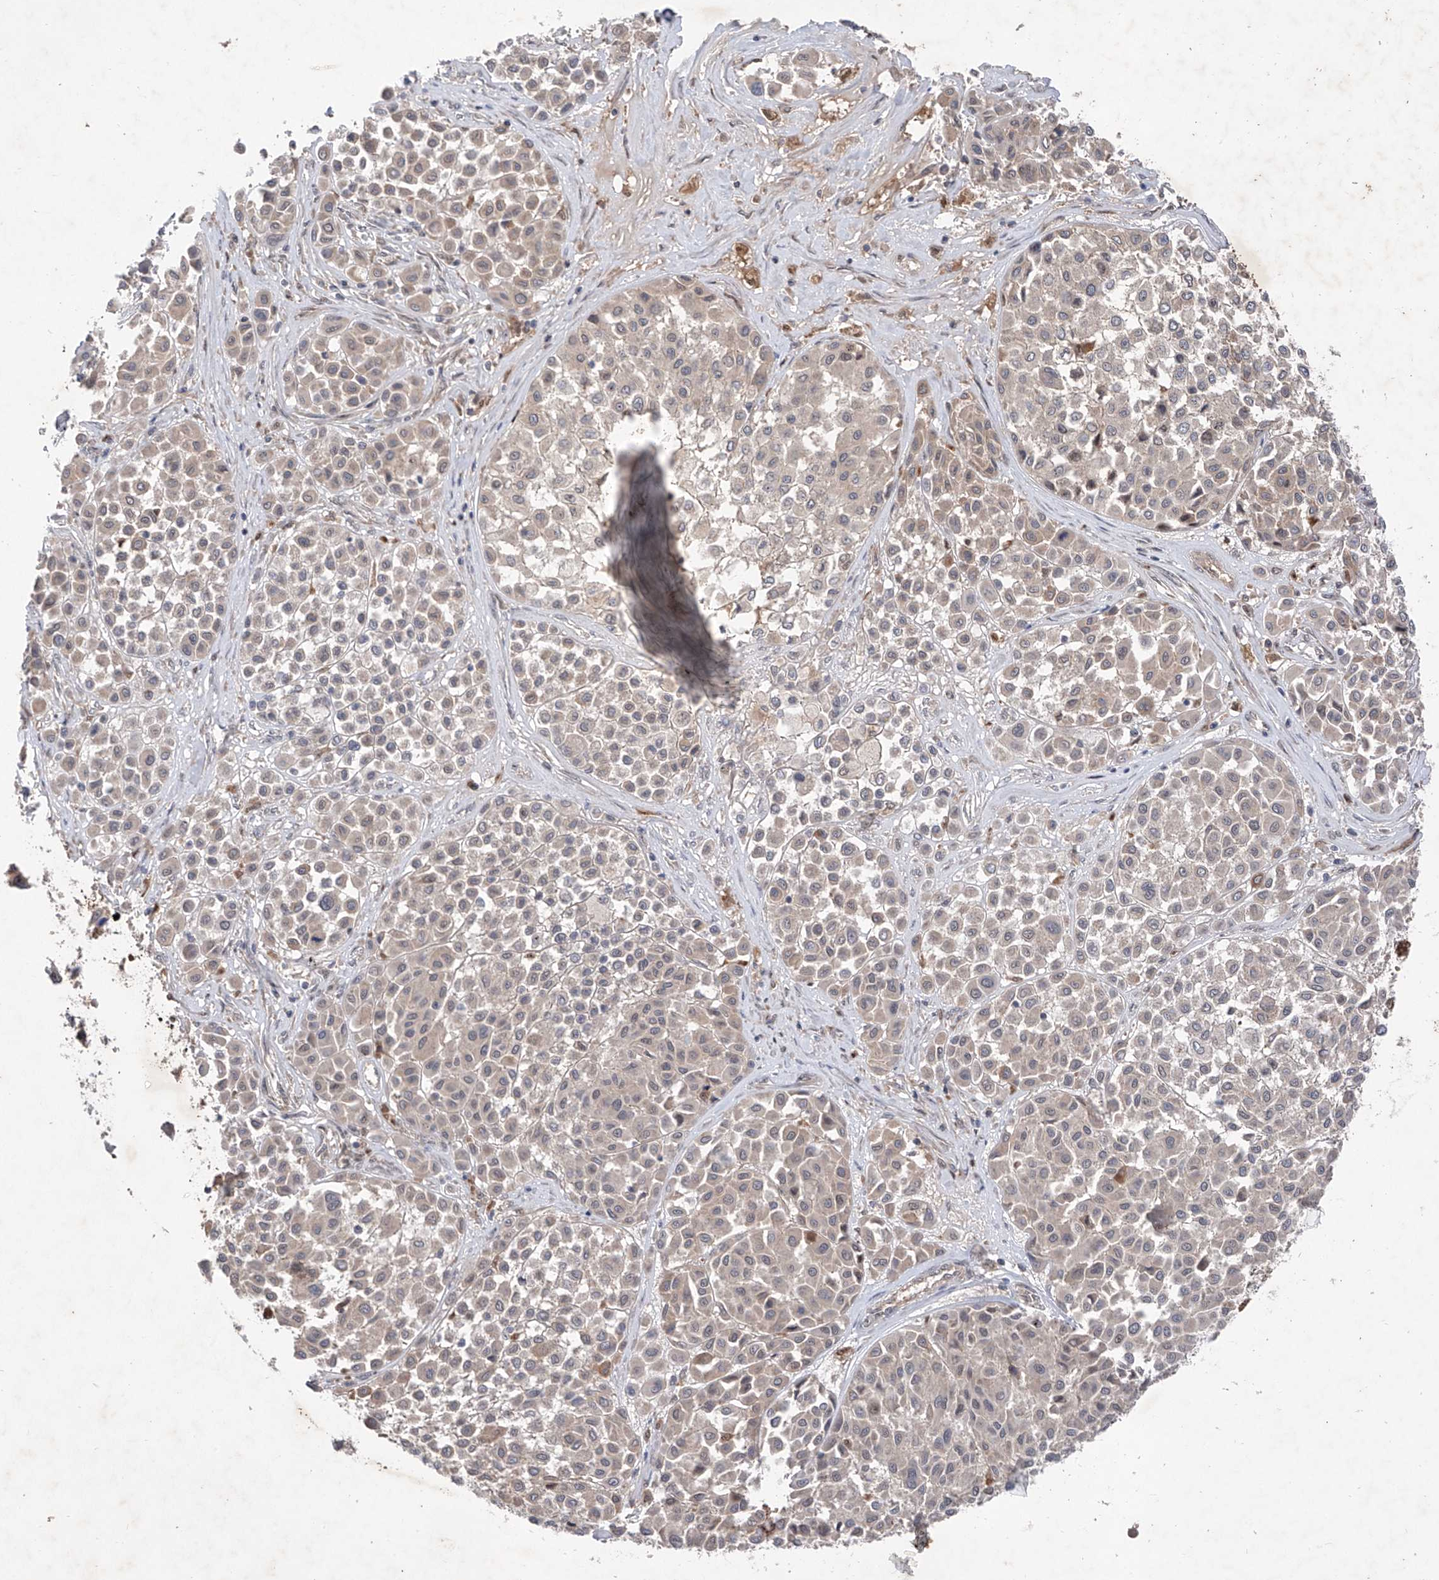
{"staining": {"intensity": "negative", "quantity": "none", "location": "none"}, "tissue": "melanoma", "cell_type": "Tumor cells", "image_type": "cancer", "snomed": [{"axis": "morphology", "description": "Malignant melanoma, Metastatic site"}, {"axis": "topography", "description": "Soft tissue"}], "caption": "Tumor cells are negative for protein expression in human malignant melanoma (metastatic site).", "gene": "FAM135A", "patient": {"sex": "male", "age": 41}}